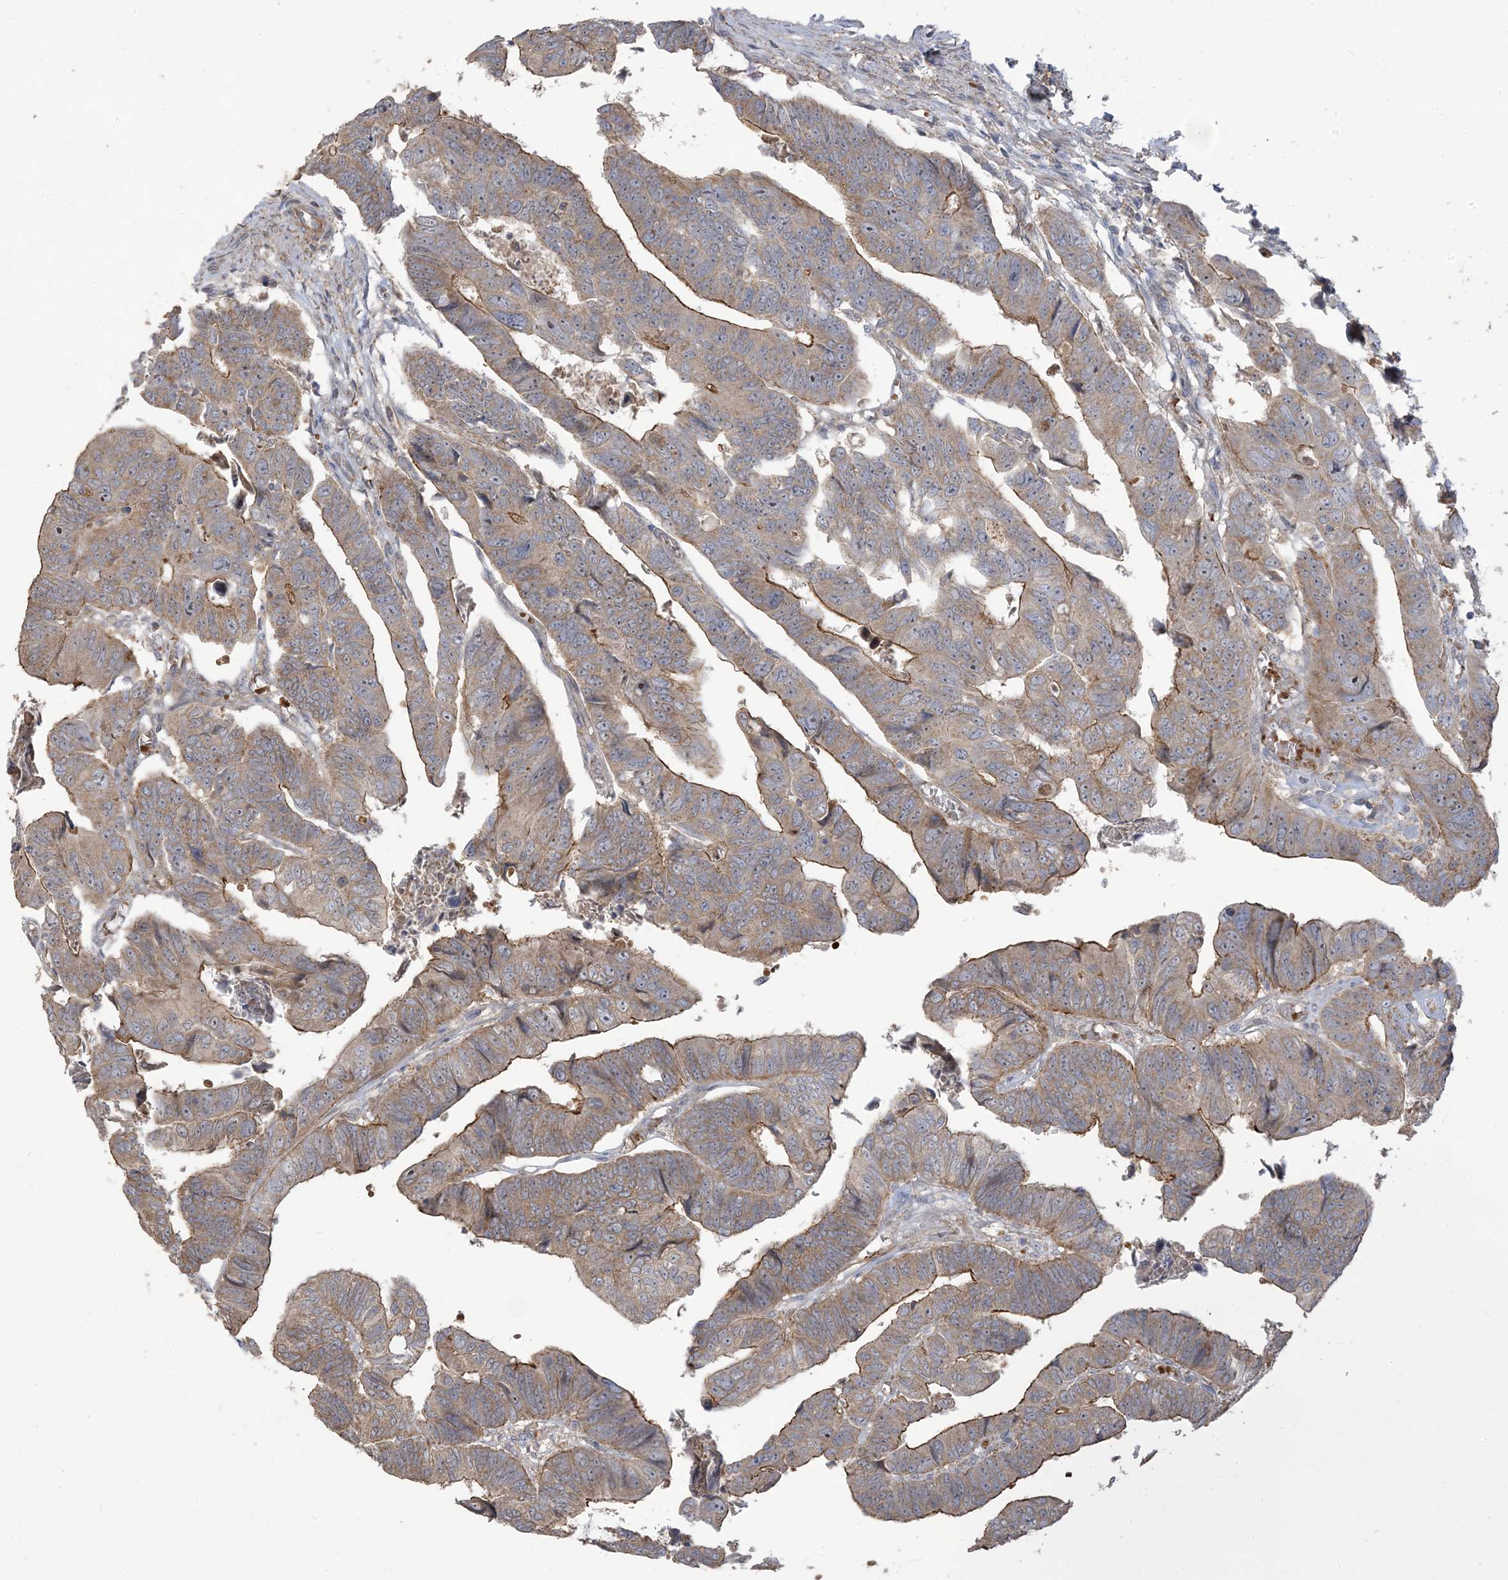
{"staining": {"intensity": "moderate", "quantity": "25%-75%", "location": "cytoplasmic/membranous"}, "tissue": "colorectal cancer", "cell_type": "Tumor cells", "image_type": "cancer", "snomed": [{"axis": "morphology", "description": "Adenocarcinoma, NOS"}, {"axis": "topography", "description": "Rectum"}], "caption": "A brown stain shows moderate cytoplasmic/membranous expression of a protein in colorectal adenocarcinoma tumor cells. The staining is performed using DAB (3,3'-diaminobenzidine) brown chromogen to label protein expression. The nuclei are counter-stained blue using hematoxylin.", "gene": "KLHL18", "patient": {"sex": "female", "age": 65}}